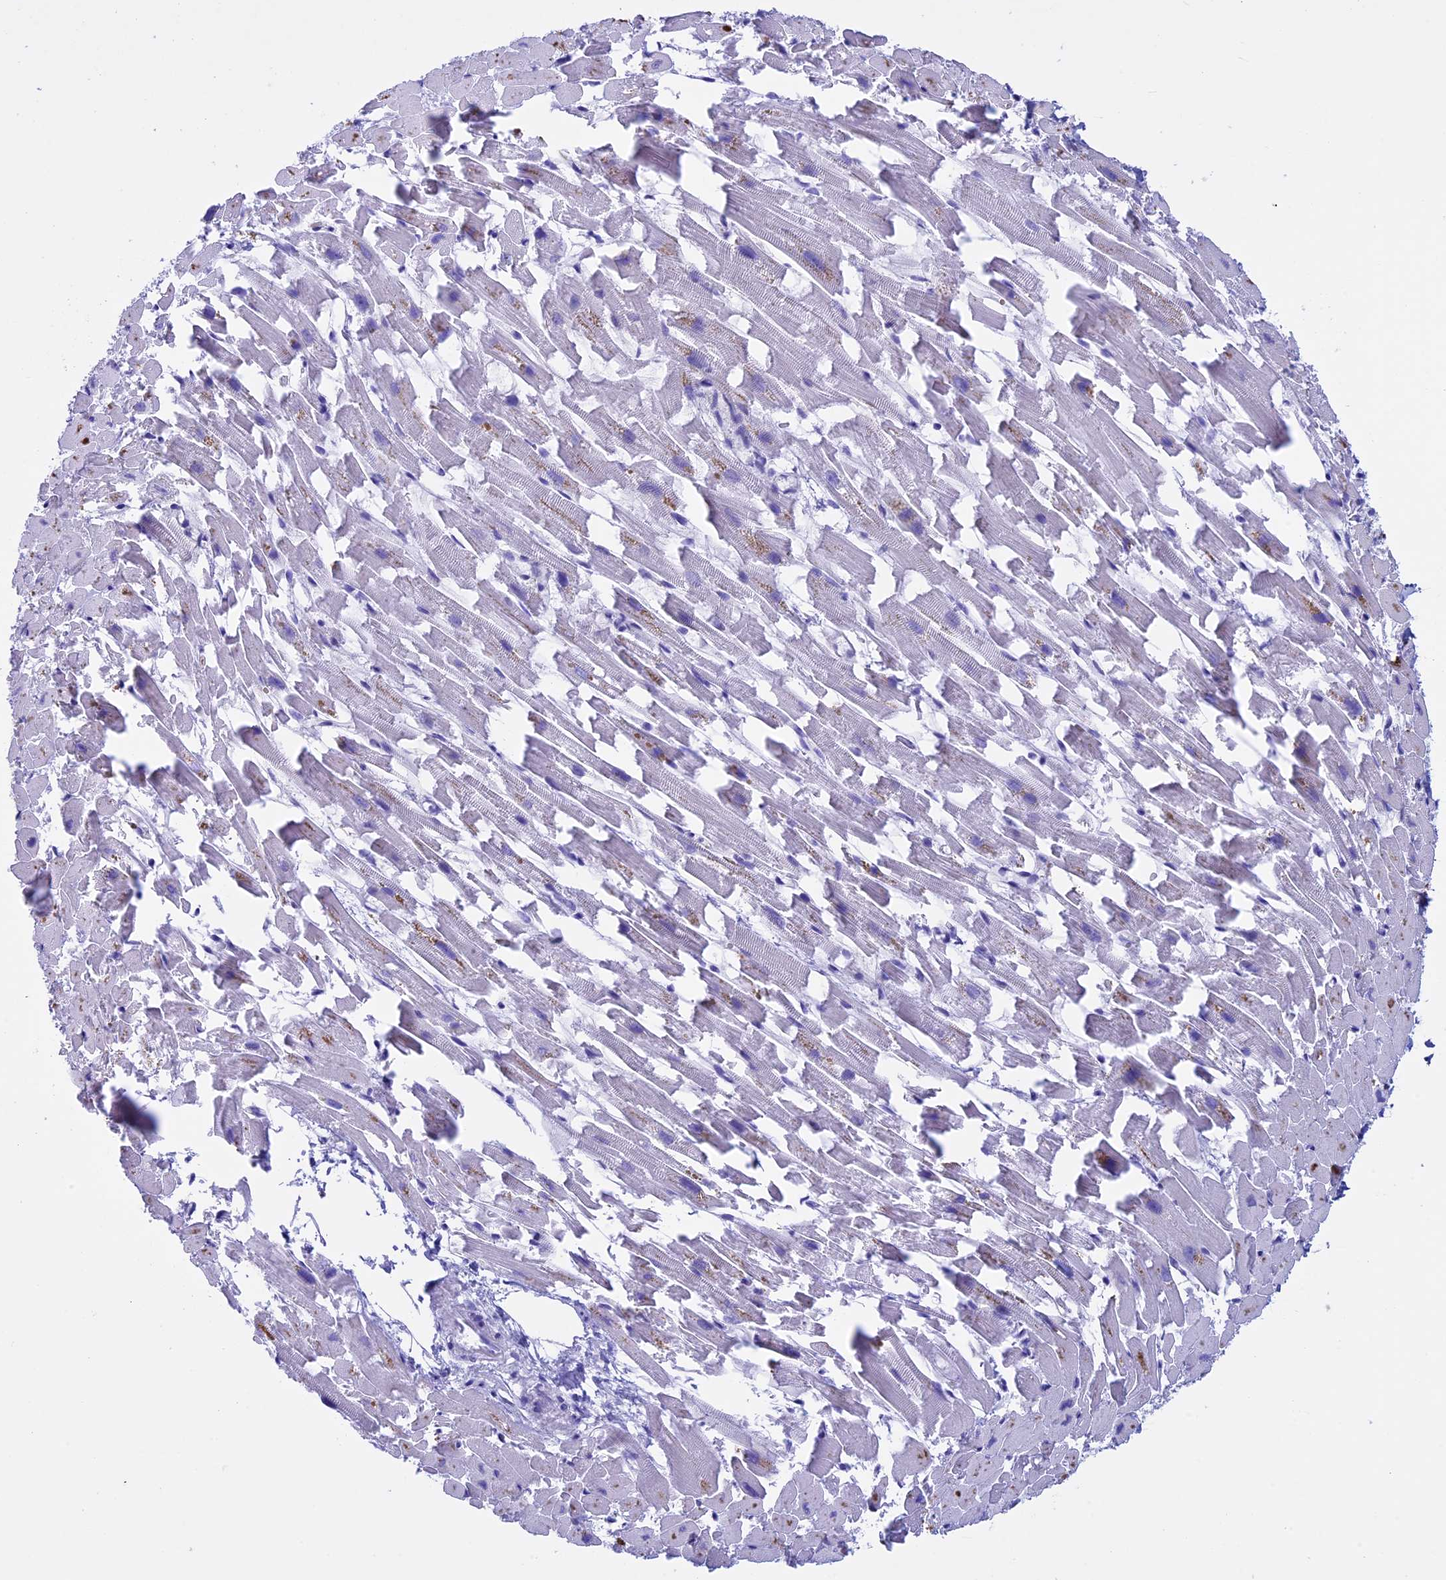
{"staining": {"intensity": "negative", "quantity": "none", "location": "none"}, "tissue": "heart muscle", "cell_type": "Cardiomyocytes", "image_type": "normal", "snomed": [{"axis": "morphology", "description": "Normal tissue, NOS"}, {"axis": "topography", "description": "Heart"}], "caption": "There is no significant staining in cardiomyocytes of heart muscle. (Stains: DAB immunohistochemistry with hematoxylin counter stain, Microscopy: brightfield microscopy at high magnification).", "gene": "IGSF6", "patient": {"sex": "female", "age": 64}}